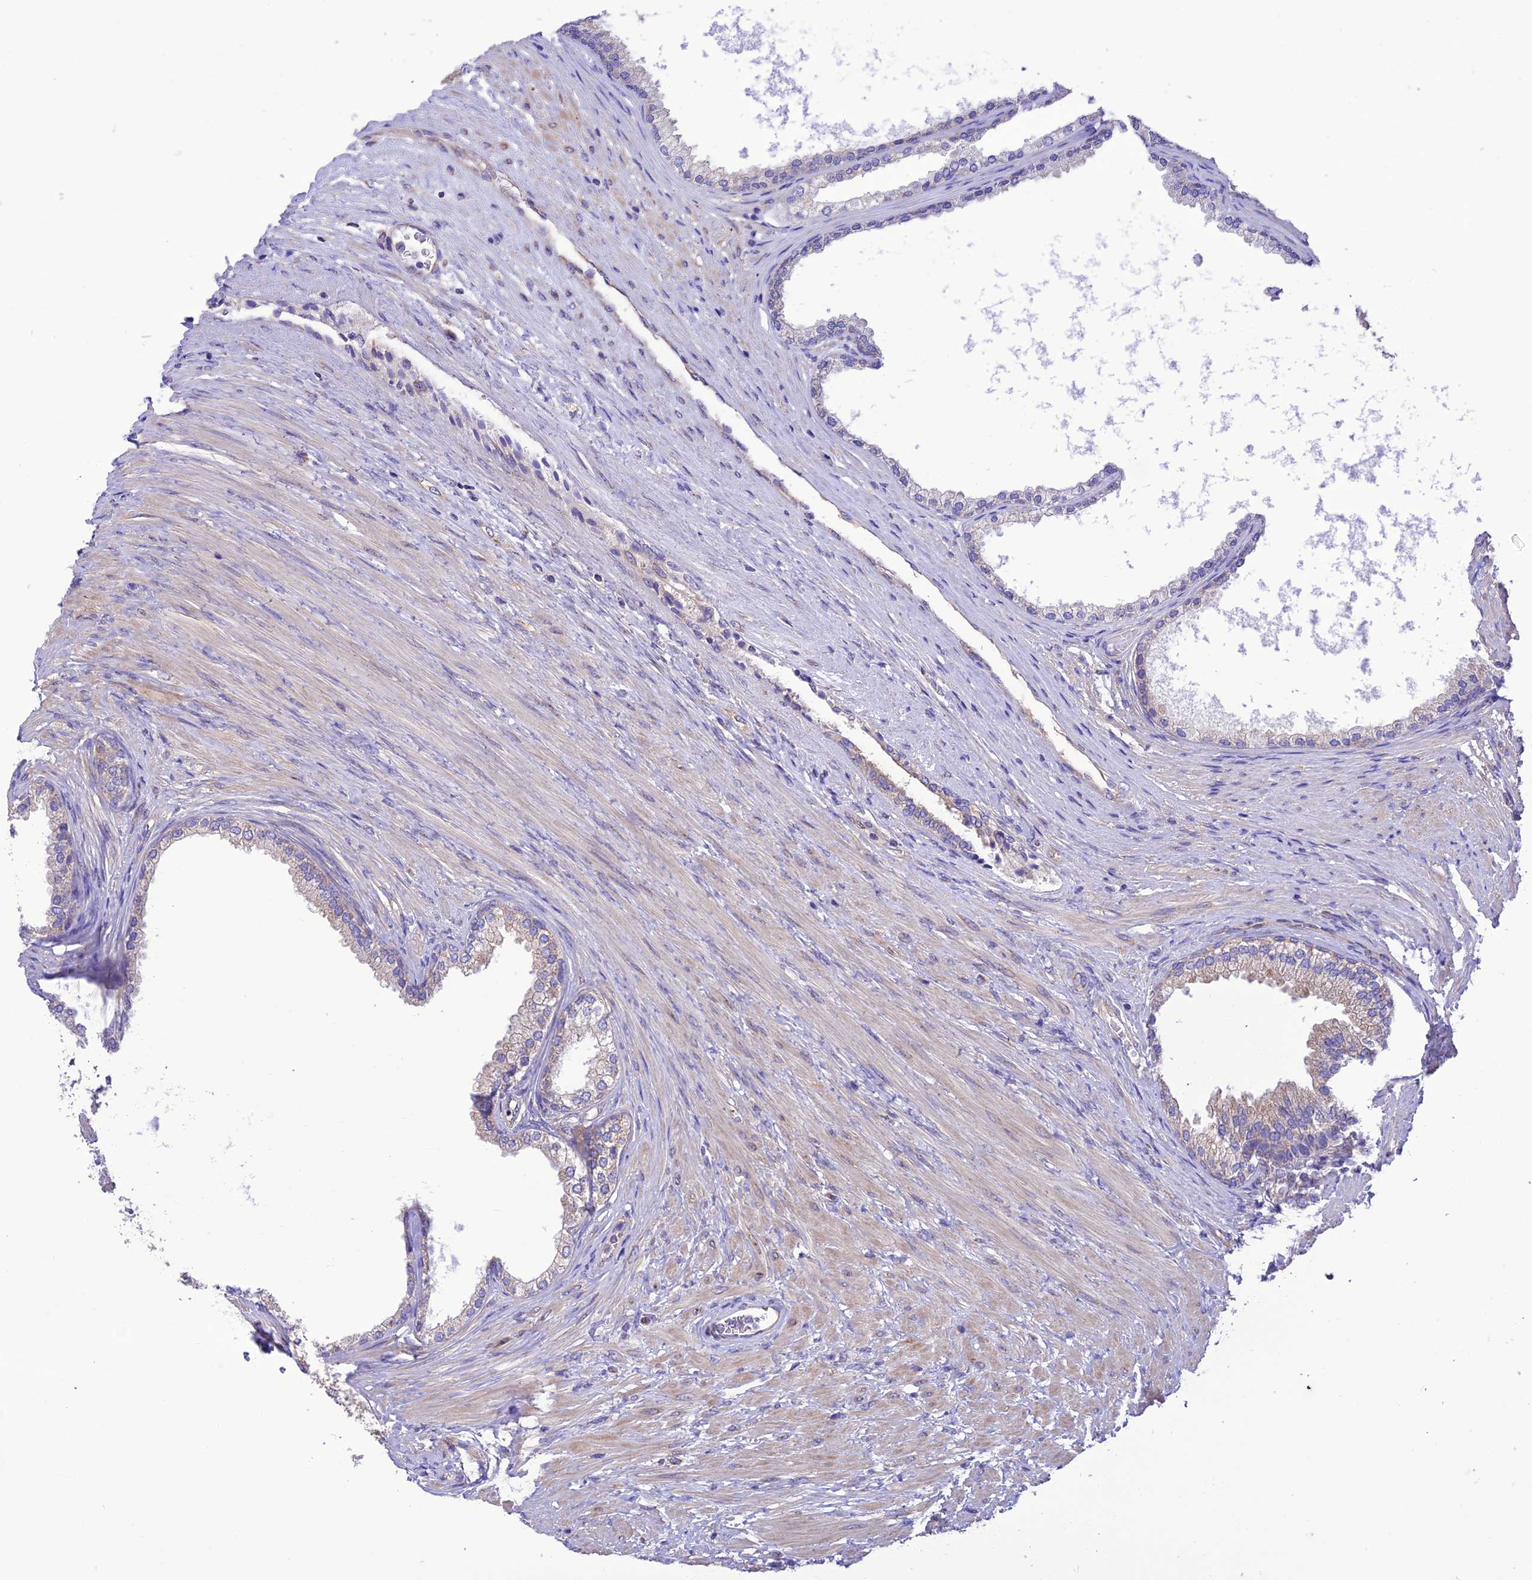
{"staining": {"intensity": "weak", "quantity": "25%-75%", "location": "cytoplasmic/membranous"}, "tissue": "prostate", "cell_type": "Glandular cells", "image_type": "normal", "snomed": [{"axis": "morphology", "description": "Normal tissue, NOS"}, {"axis": "topography", "description": "Prostate"}], "caption": "Glandular cells exhibit low levels of weak cytoplasmic/membranous expression in approximately 25%-75% of cells in unremarkable human prostate.", "gene": "MAP3K12", "patient": {"sex": "male", "age": 76}}